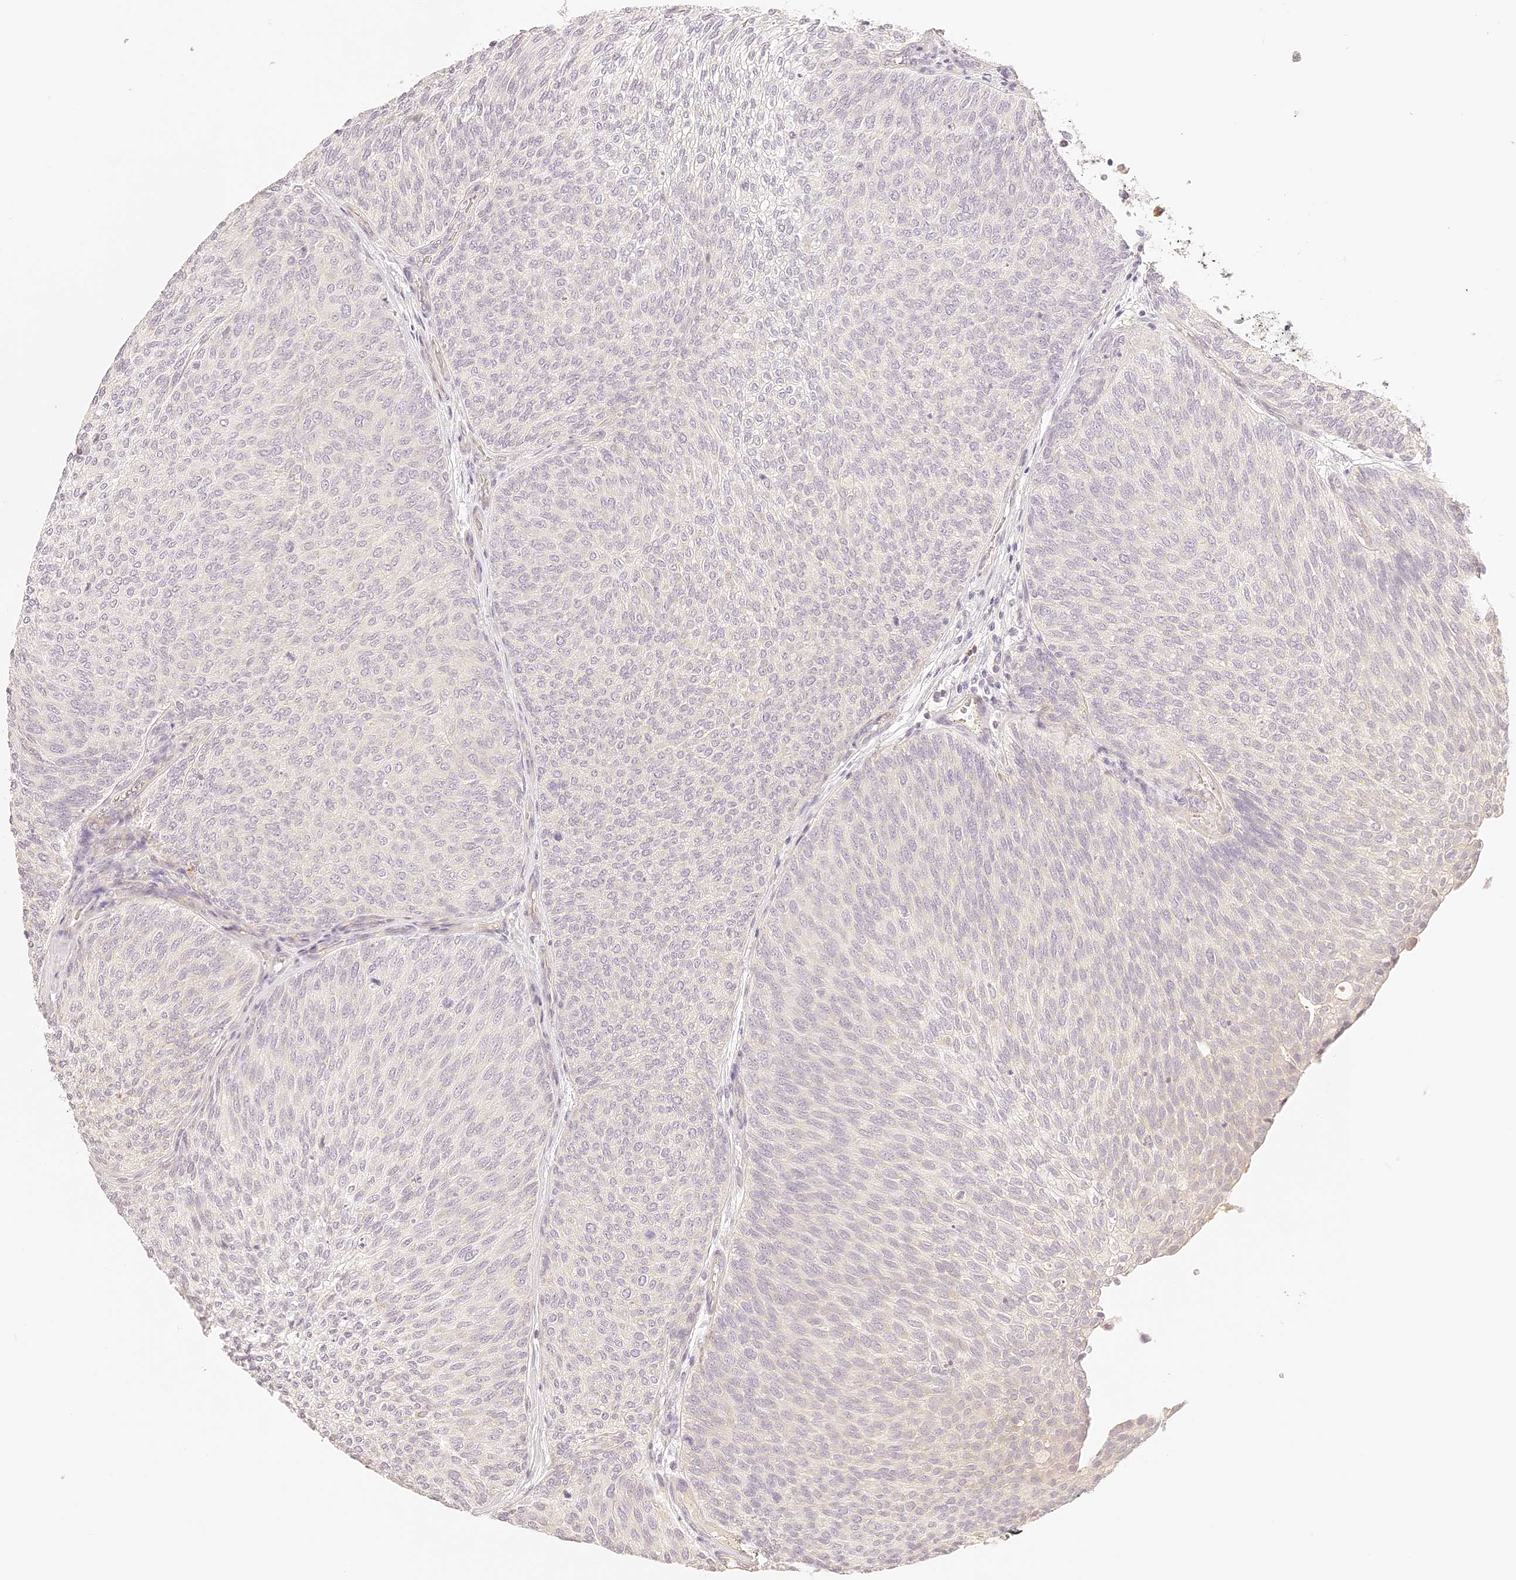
{"staining": {"intensity": "negative", "quantity": "none", "location": "none"}, "tissue": "urothelial cancer", "cell_type": "Tumor cells", "image_type": "cancer", "snomed": [{"axis": "morphology", "description": "Urothelial carcinoma, Low grade"}, {"axis": "topography", "description": "Urinary bladder"}], "caption": "Immunohistochemical staining of human urothelial cancer demonstrates no significant staining in tumor cells.", "gene": "TRIM45", "patient": {"sex": "female", "age": 79}}